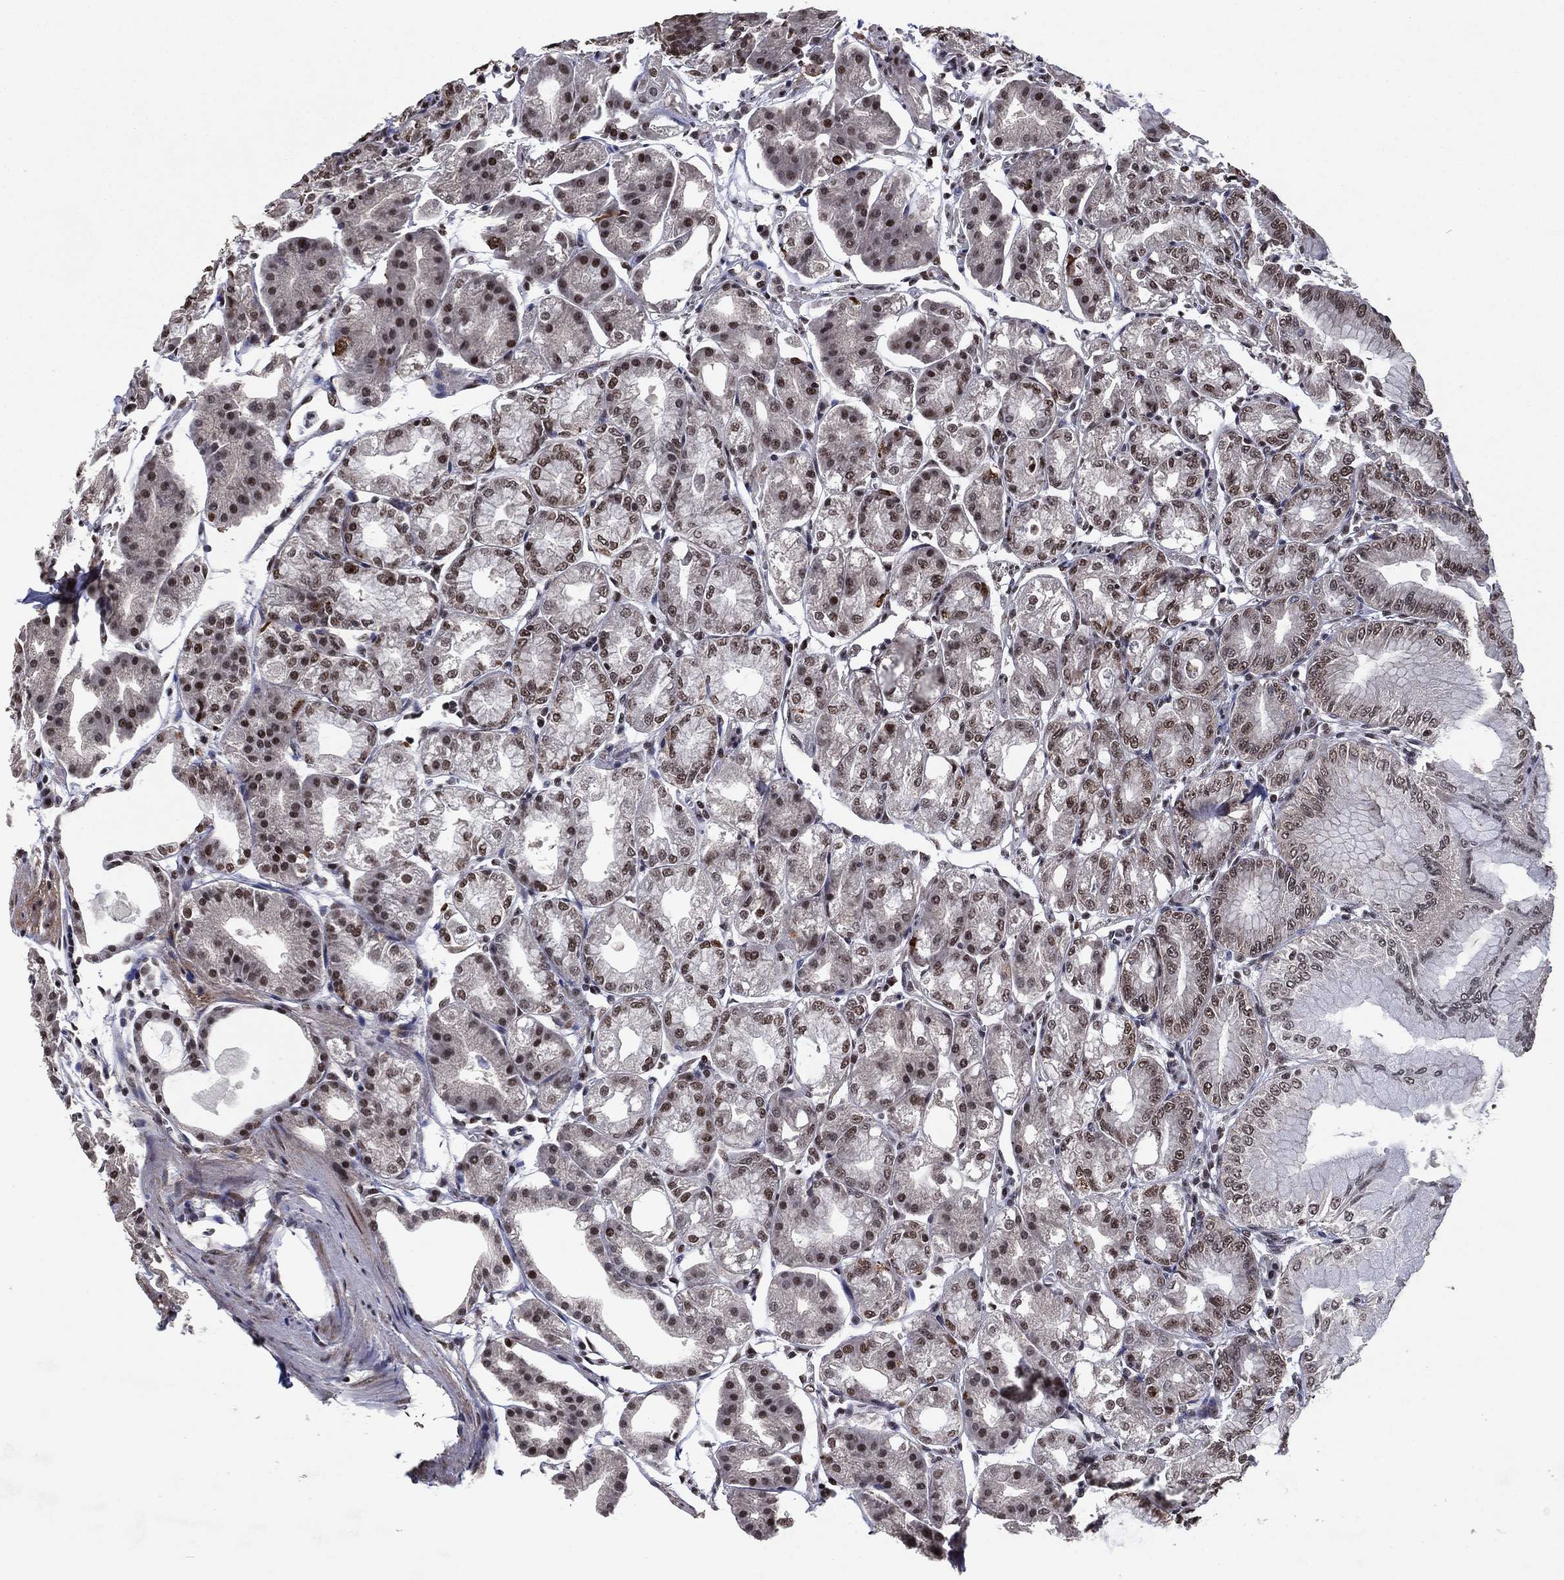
{"staining": {"intensity": "strong", "quantity": "25%-75%", "location": "cytoplasmic/membranous,nuclear"}, "tissue": "stomach", "cell_type": "Glandular cells", "image_type": "normal", "snomed": [{"axis": "morphology", "description": "Normal tissue, NOS"}, {"axis": "topography", "description": "Stomach"}], "caption": "Protein expression analysis of normal stomach demonstrates strong cytoplasmic/membranous,nuclear positivity in about 25%-75% of glandular cells.", "gene": "ZBTB42", "patient": {"sex": "male", "age": 71}}